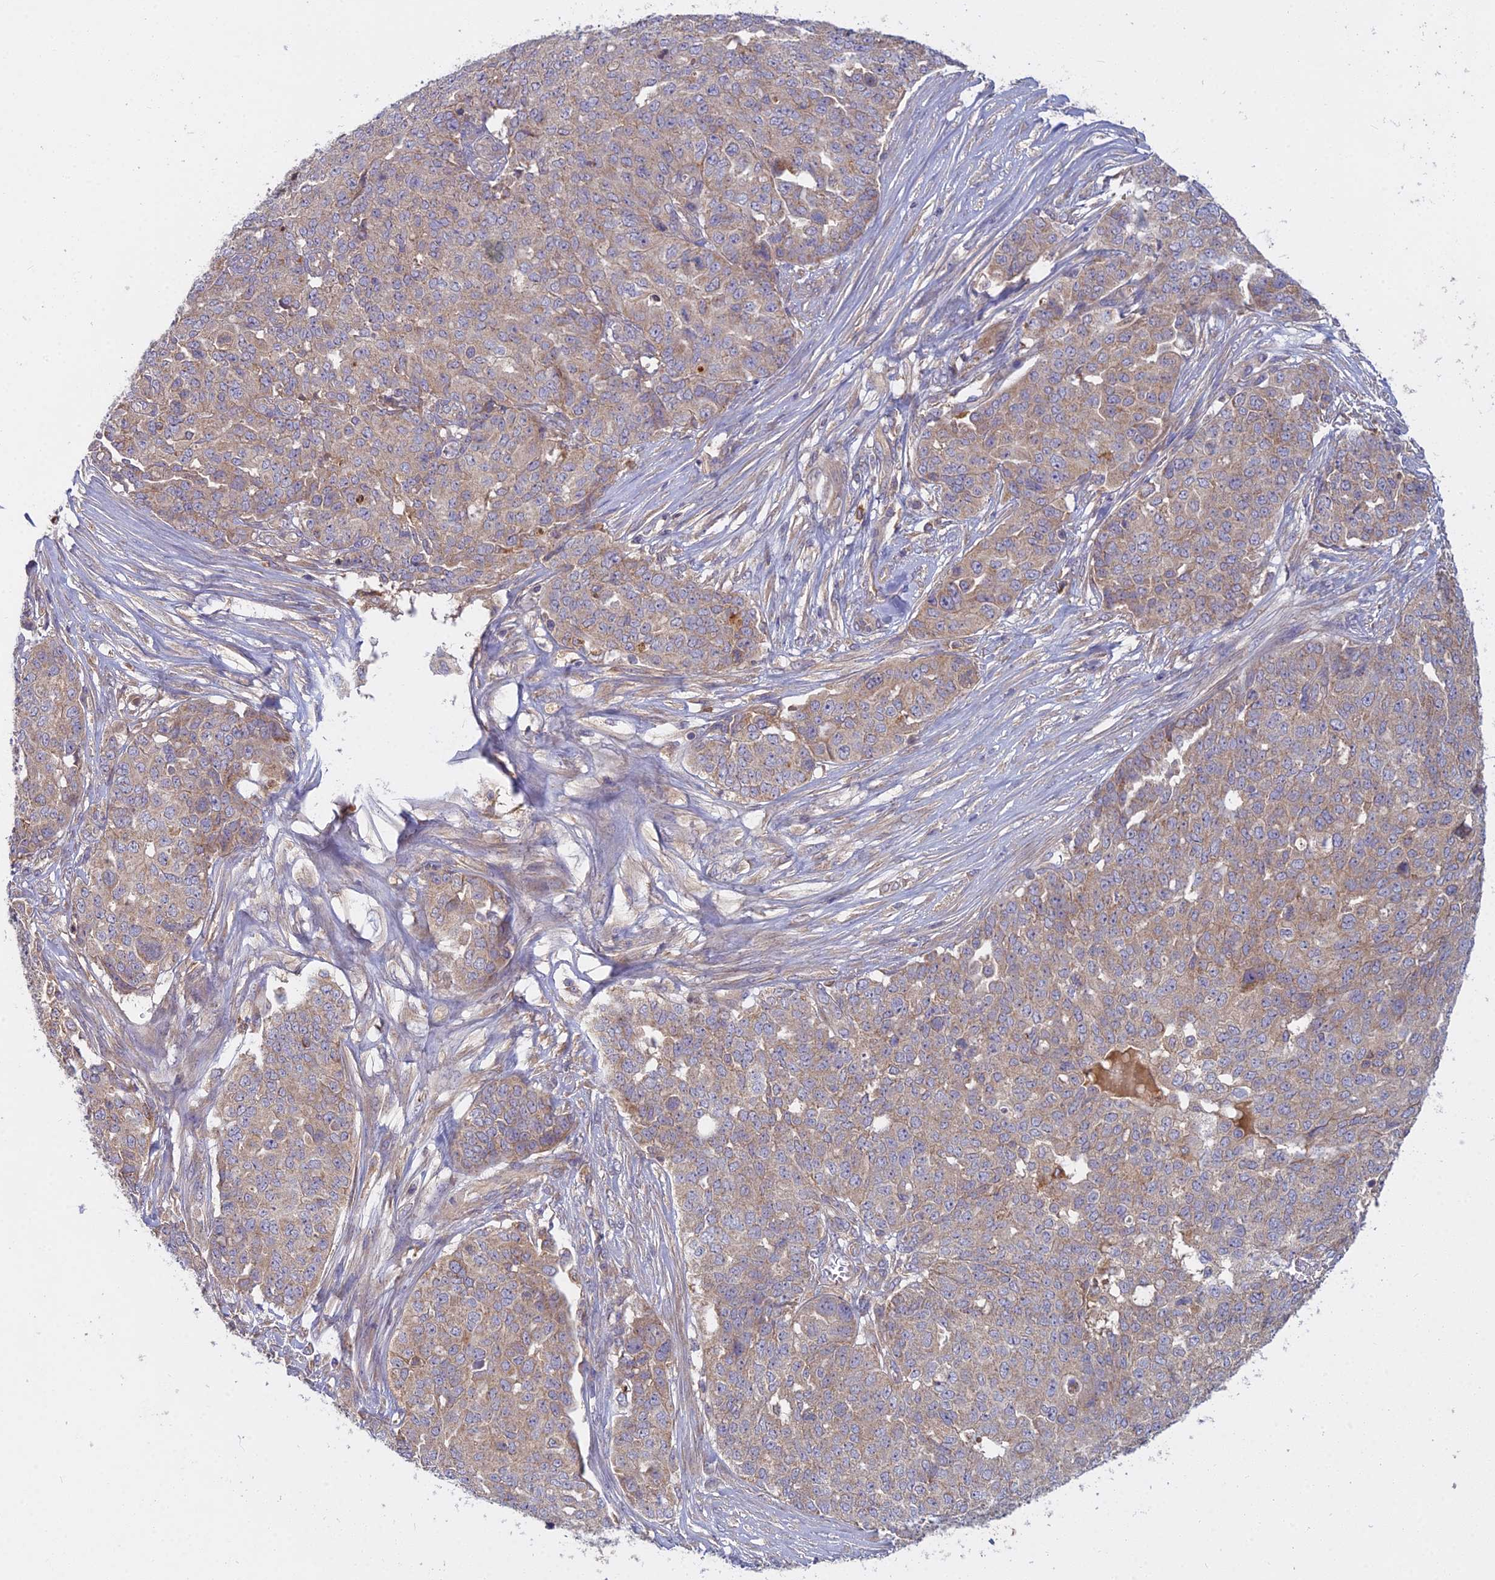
{"staining": {"intensity": "weak", "quantity": ">75%", "location": "cytoplasmic/membranous"}, "tissue": "ovarian cancer", "cell_type": "Tumor cells", "image_type": "cancer", "snomed": [{"axis": "morphology", "description": "Cystadenocarcinoma, serous, NOS"}, {"axis": "topography", "description": "Soft tissue"}, {"axis": "topography", "description": "Ovary"}], "caption": "Protein expression analysis of human ovarian serous cystadenocarcinoma reveals weak cytoplasmic/membranous expression in about >75% of tumor cells.", "gene": "CCDC167", "patient": {"sex": "female", "age": 57}}